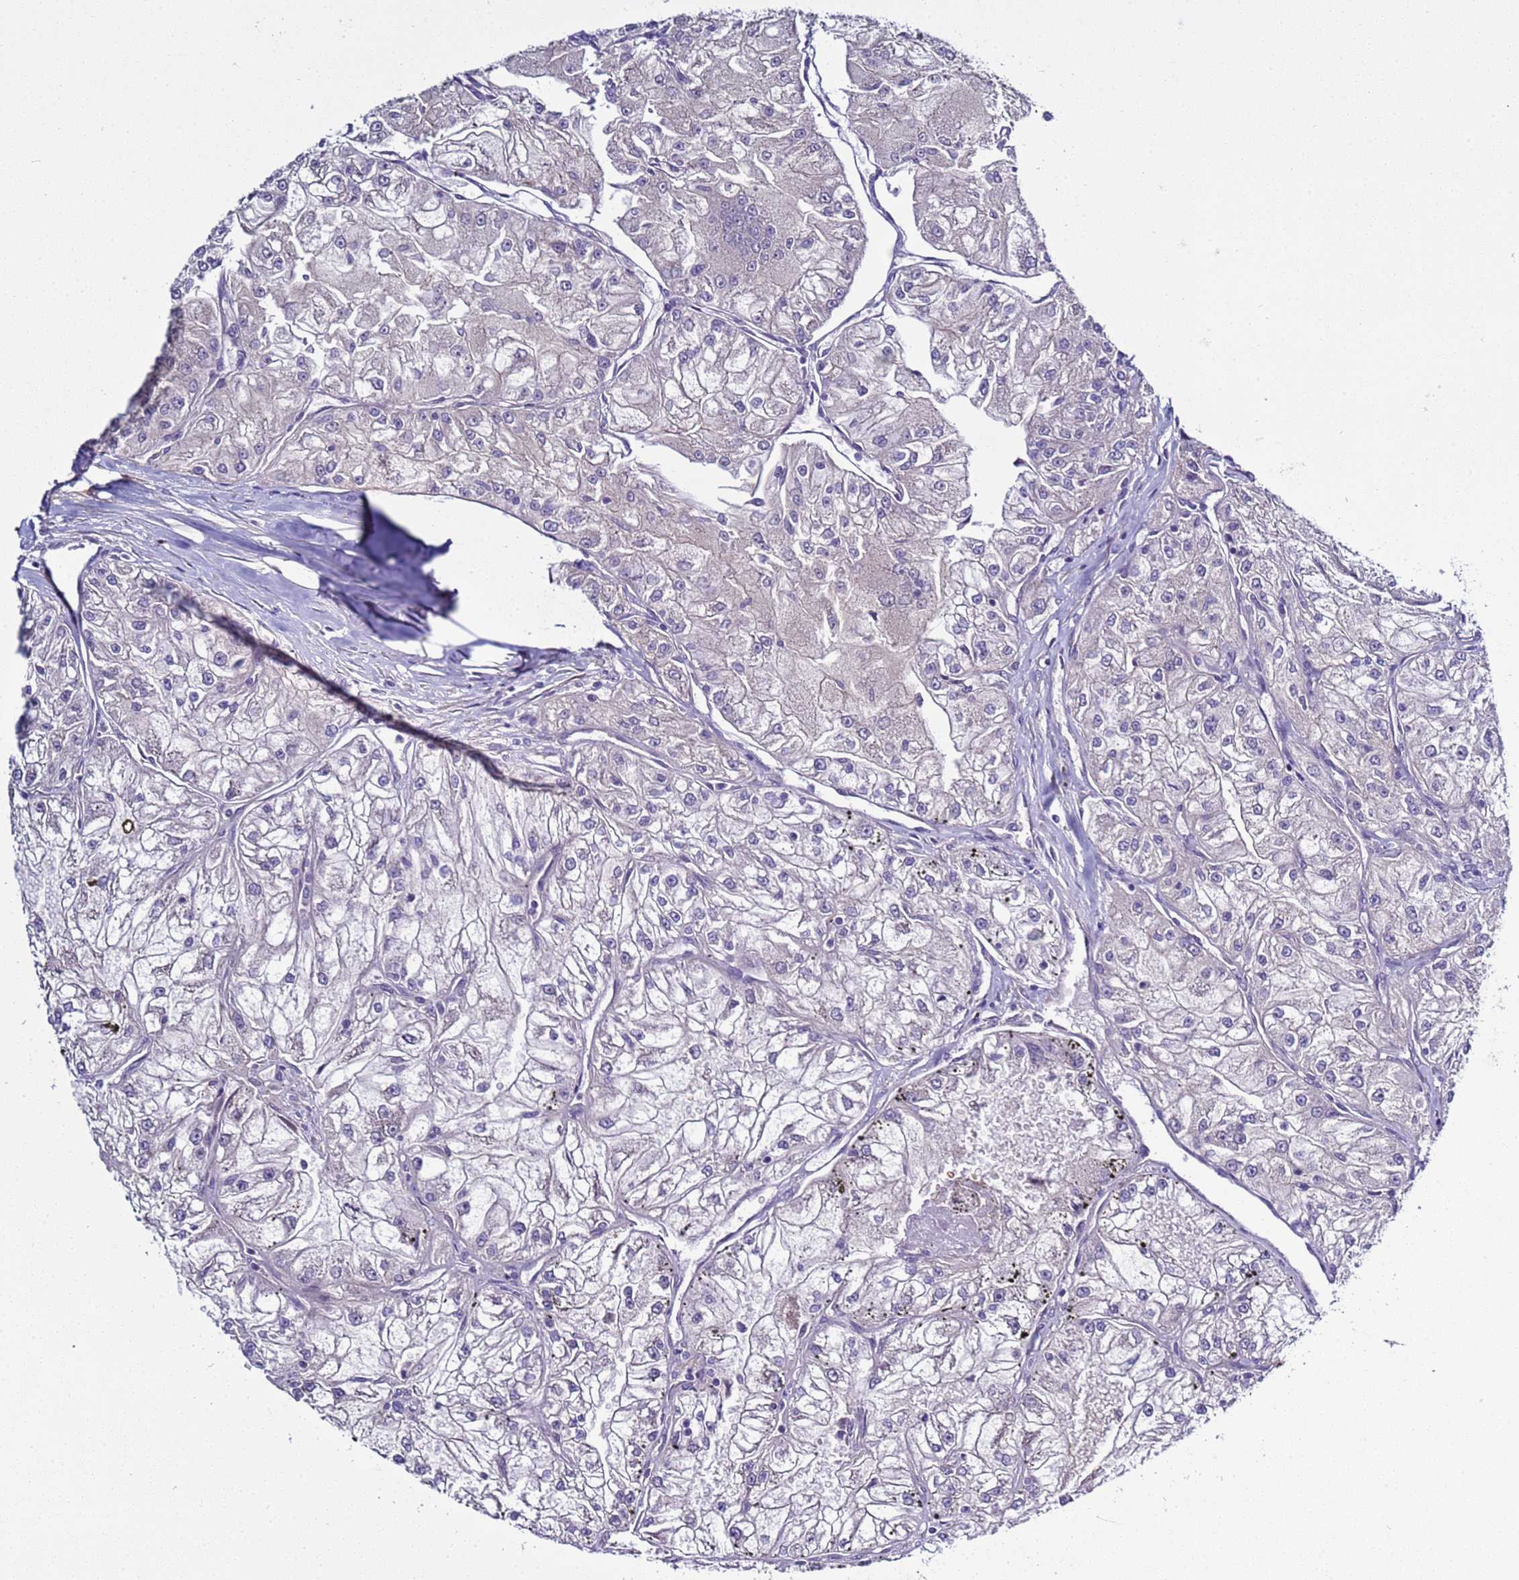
{"staining": {"intensity": "negative", "quantity": "none", "location": "none"}, "tissue": "renal cancer", "cell_type": "Tumor cells", "image_type": "cancer", "snomed": [{"axis": "morphology", "description": "Adenocarcinoma, NOS"}, {"axis": "topography", "description": "Kidney"}], "caption": "Immunohistochemical staining of renal cancer exhibits no significant positivity in tumor cells. (DAB immunohistochemistry visualized using brightfield microscopy, high magnification).", "gene": "RABL2B", "patient": {"sex": "female", "age": 72}}